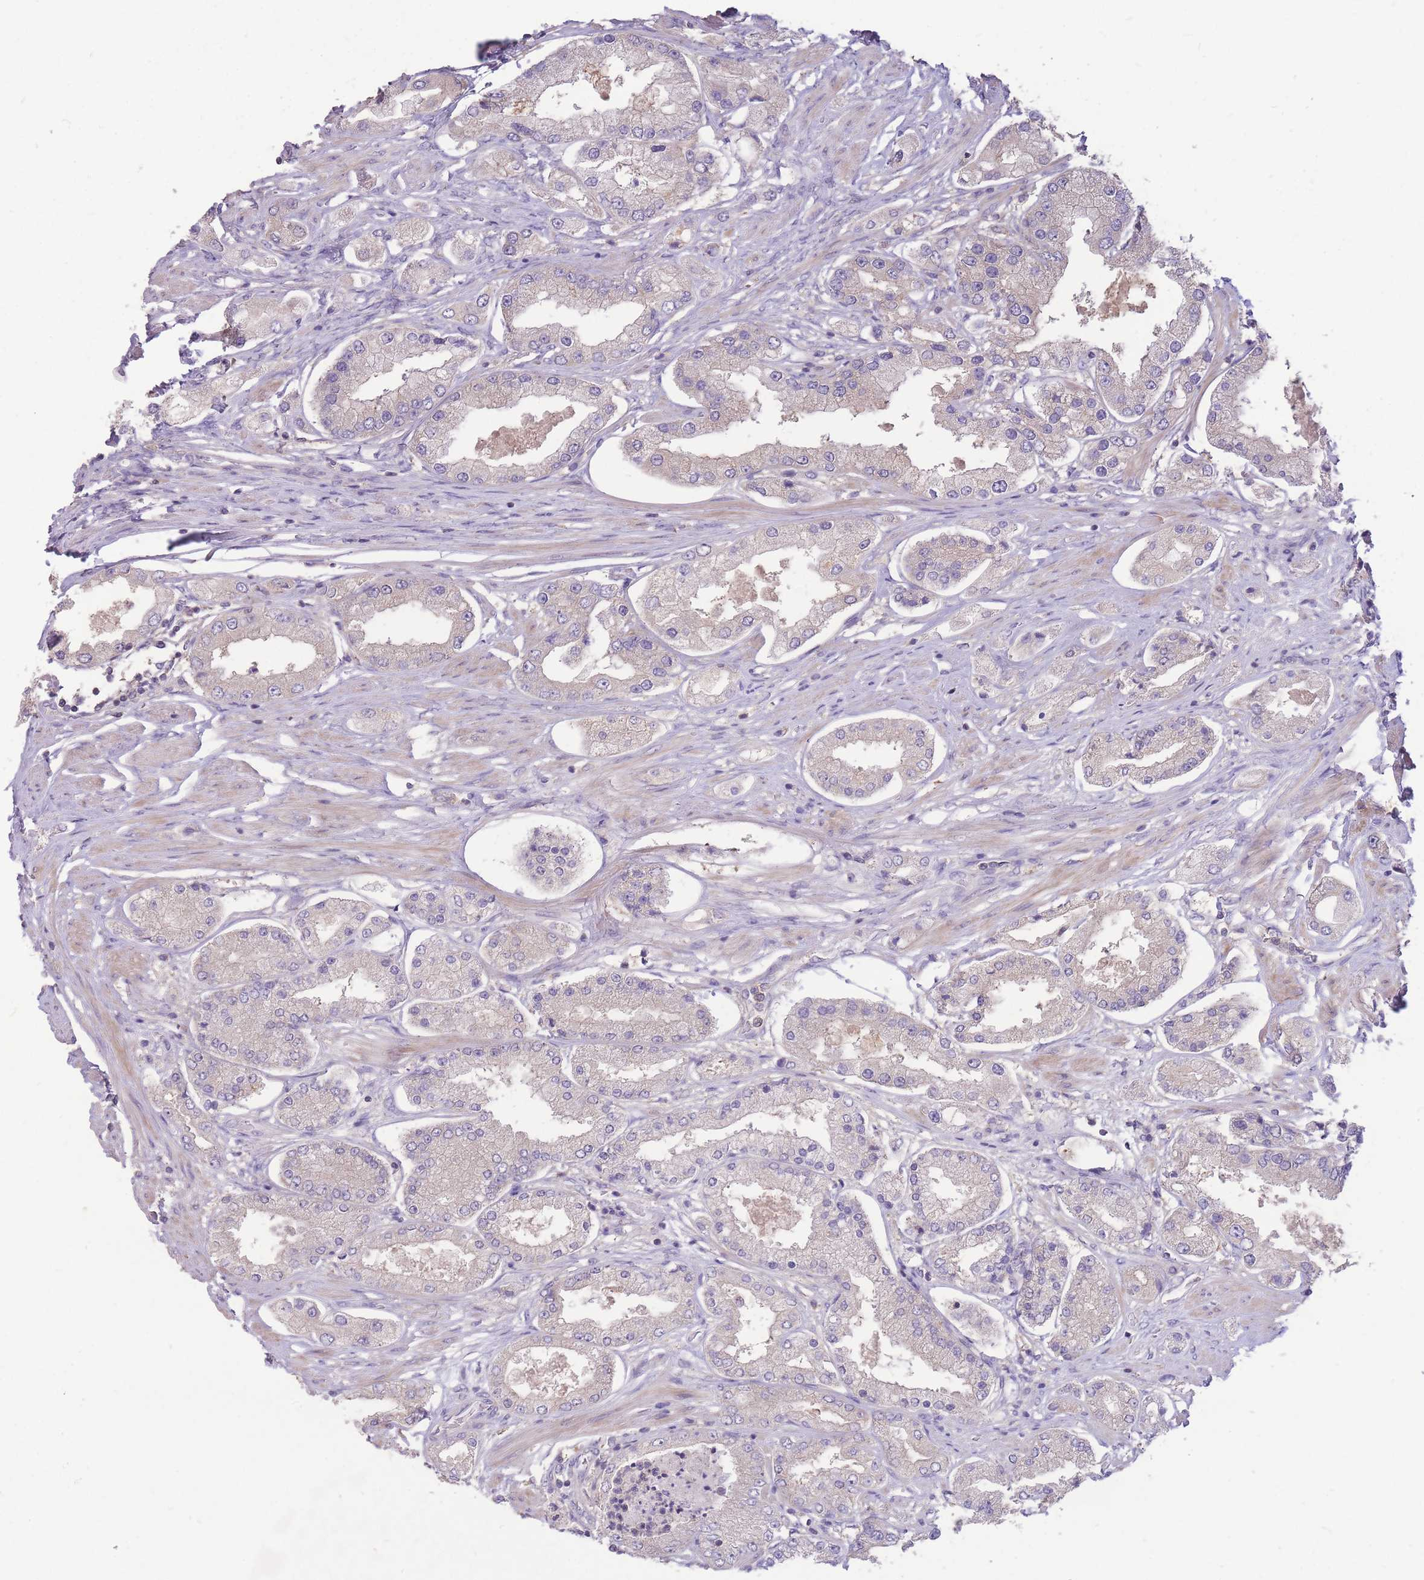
{"staining": {"intensity": "negative", "quantity": "none", "location": "none"}, "tissue": "prostate cancer", "cell_type": "Tumor cells", "image_type": "cancer", "snomed": [{"axis": "morphology", "description": "Adenocarcinoma, High grade"}, {"axis": "topography", "description": "Prostate"}], "caption": "High power microscopy image of an immunohistochemistry image of prostate cancer (high-grade adenocarcinoma), revealing no significant positivity in tumor cells.", "gene": "OR5T1", "patient": {"sex": "male", "age": 69}}